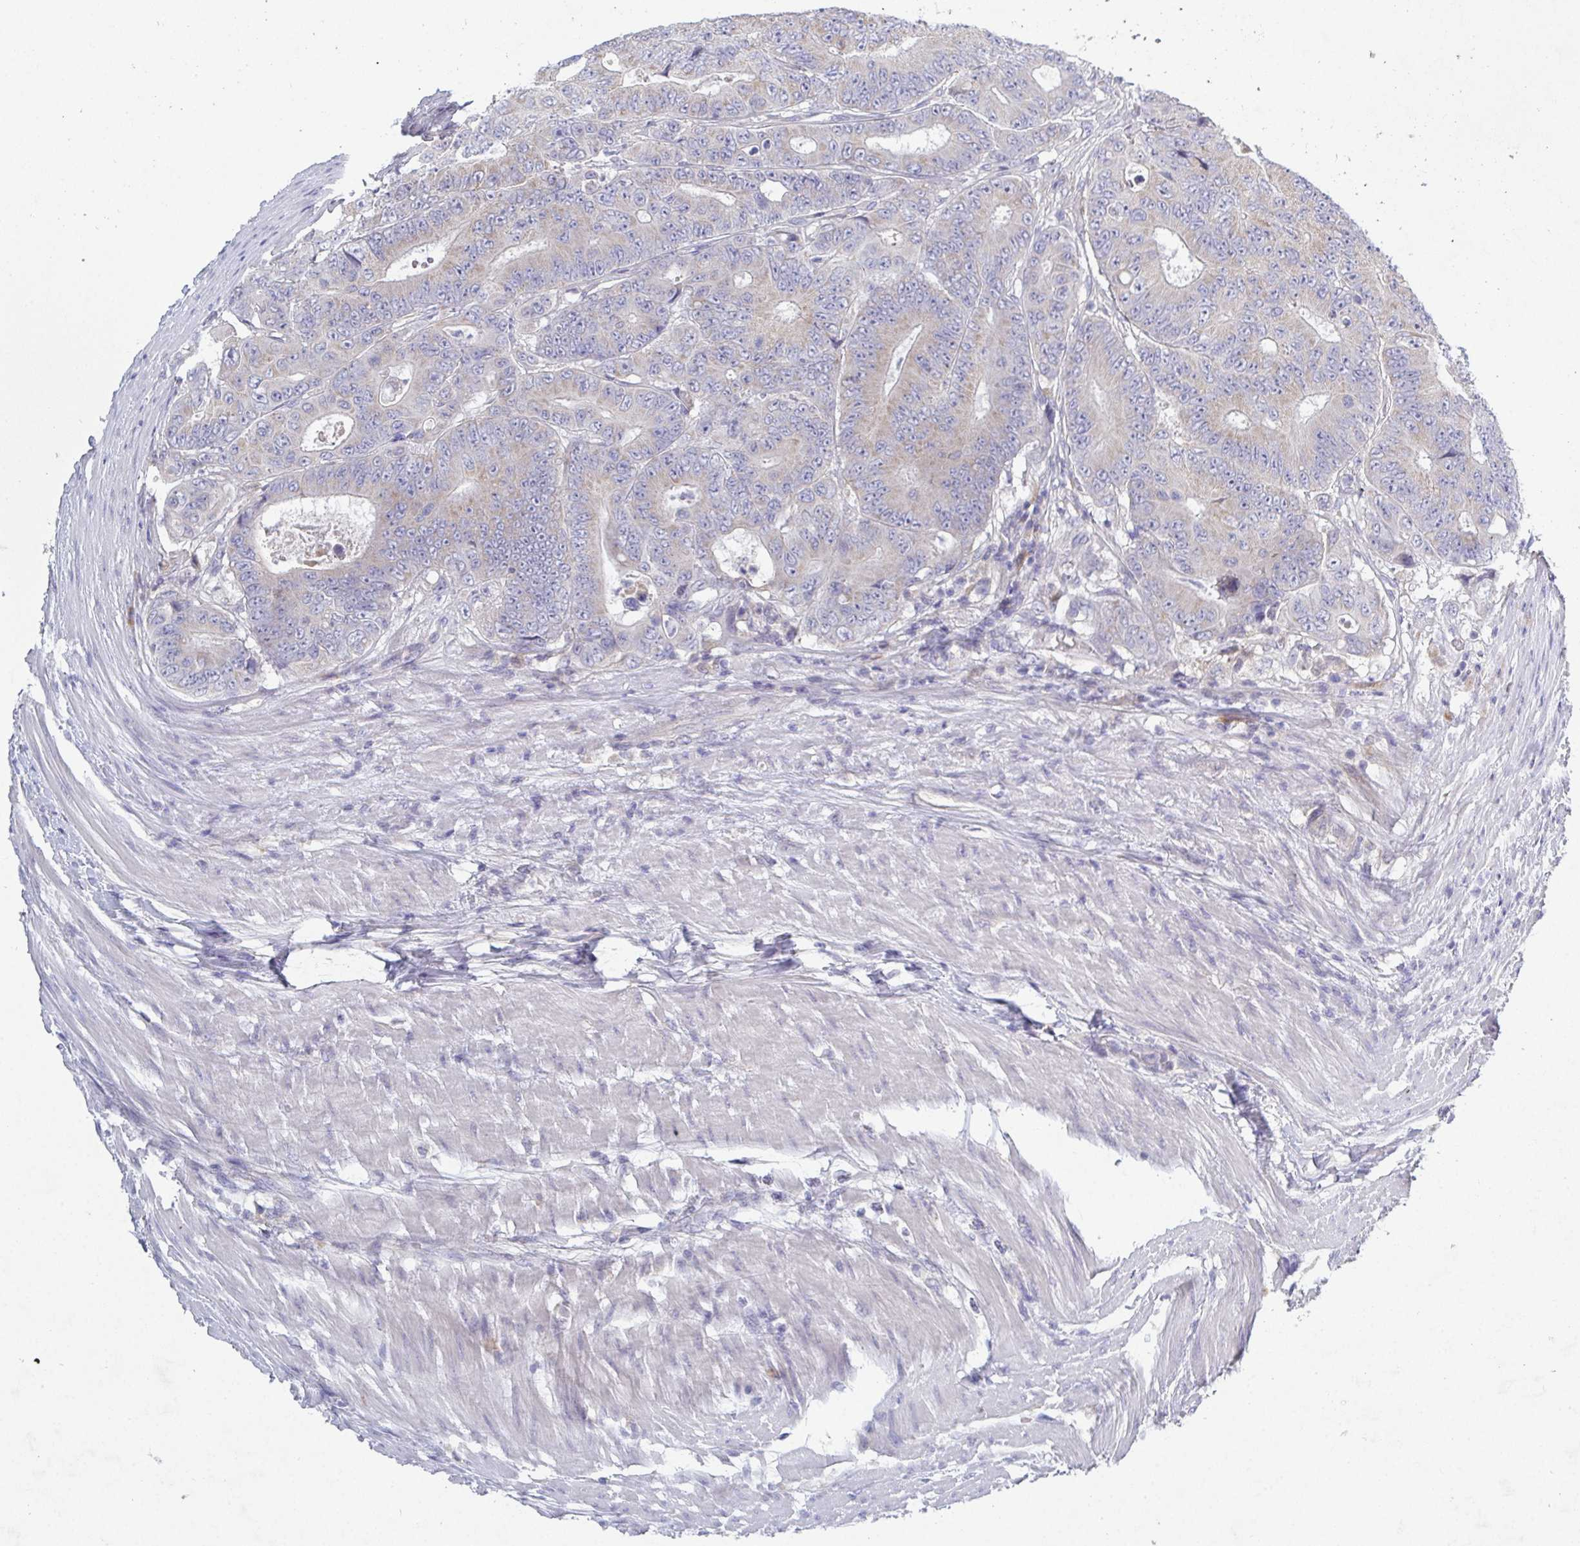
{"staining": {"intensity": "weak", "quantity": "25%-75%", "location": "cytoplasmic/membranous"}, "tissue": "colorectal cancer", "cell_type": "Tumor cells", "image_type": "cancer", "snomed": [{"axis": "morphology", "description": "Adenocarcinoma, NOS"}, {"axis": "topography", "description": "Colon"}], "caption": "The image displays staining of adenocarcinoma (colorectal), revealing weak cytoplasmic/membranous protein expression (brown color) within tumor cells.", "gene": "GALNT13", "patient": {"sex": "female", "age": 48}}